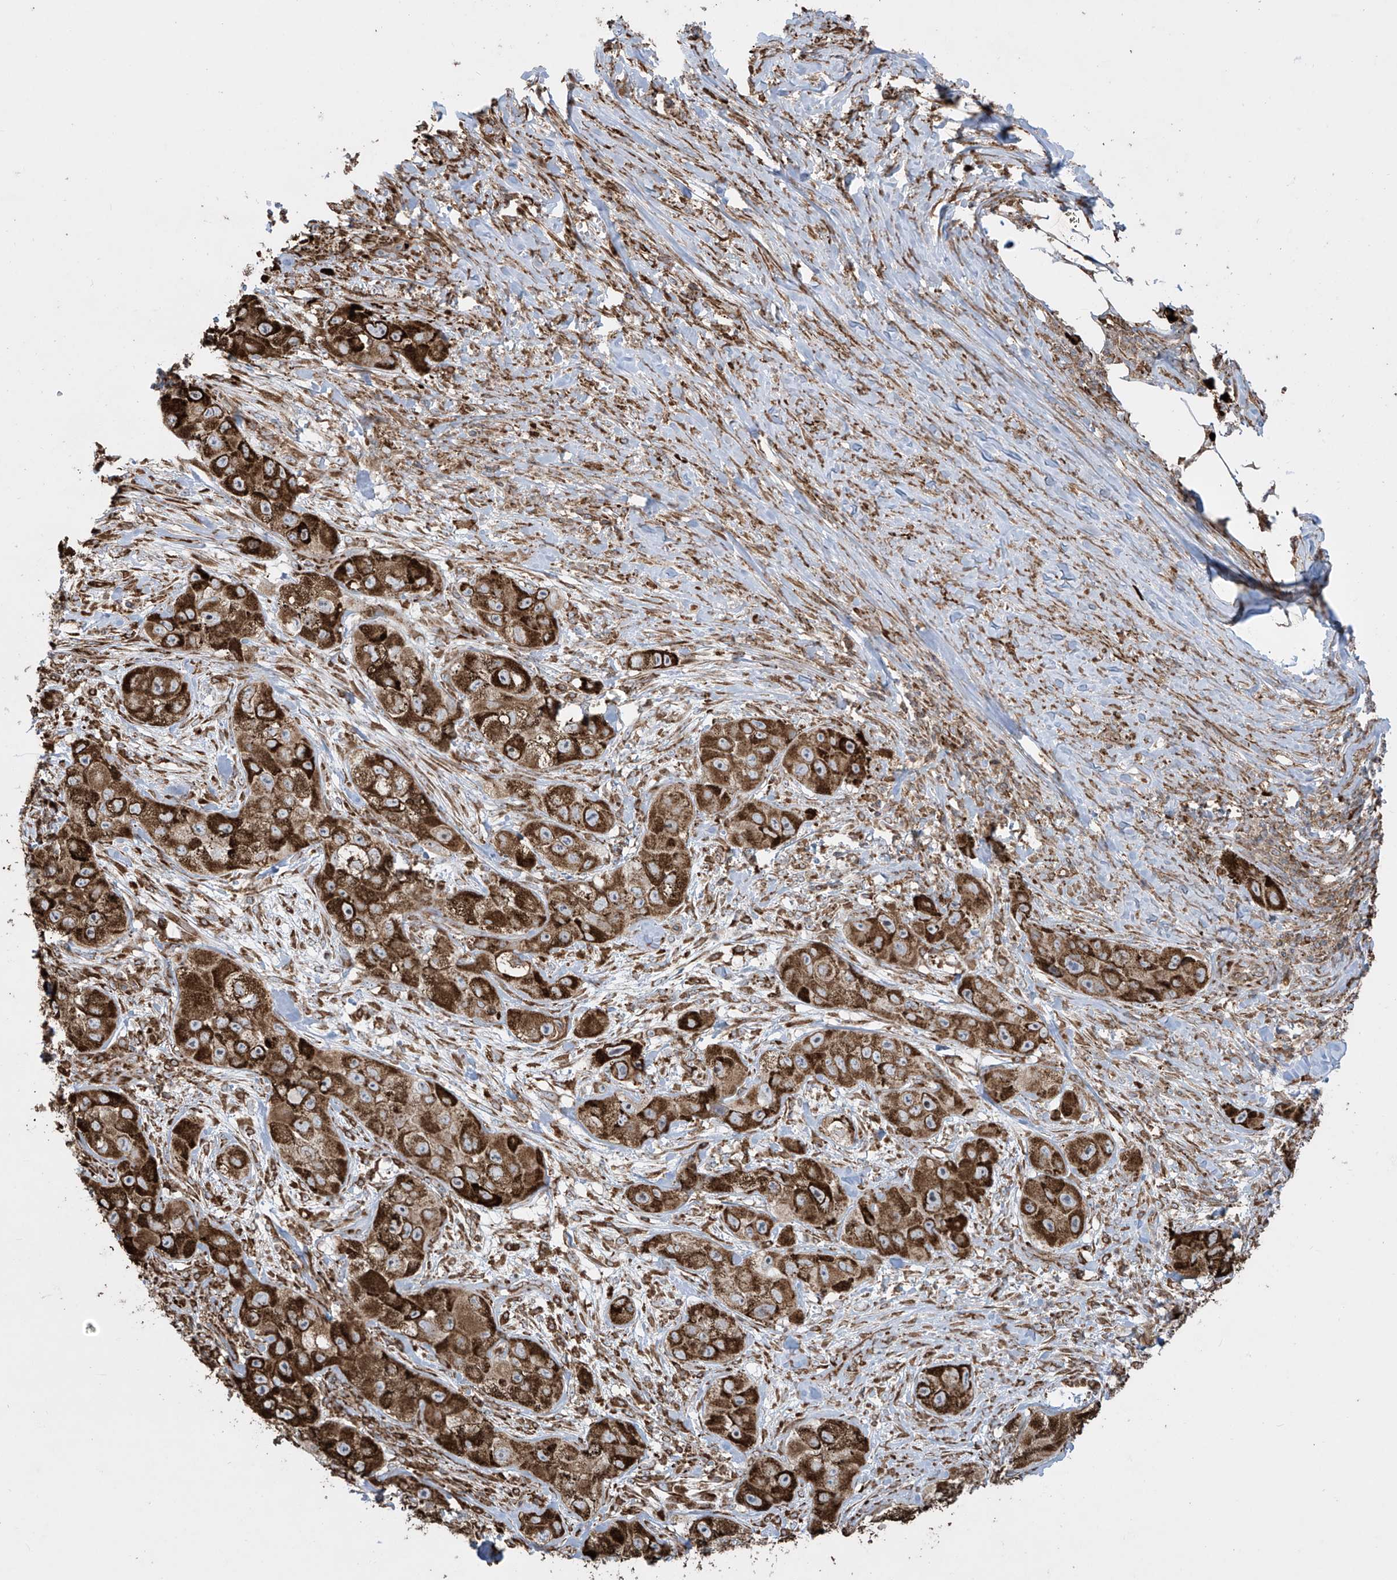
{"staining": {"intensity": "strong", "quantity": ">75%", "location": "cytoplasmic/membranous"}, "tissue": "skin cancer", "cell_type": "Tumor cells", "image_type": "cancer", "snomed": [{"axis": "morphology", "description": "Squamous cell carcinoma, NOS"}, {"axis": "topography", "description": "Skin"}, {"axis": "topography", "description": "Subcutis"}], "caption": "Immunohistochemical staining of human skin cancer reveals high levels of strong cytoplasmic/membranous expression in approximately >75% of tumor cells.", "gene": "MX1", "patient": {"sex": "male", "age": 73}}